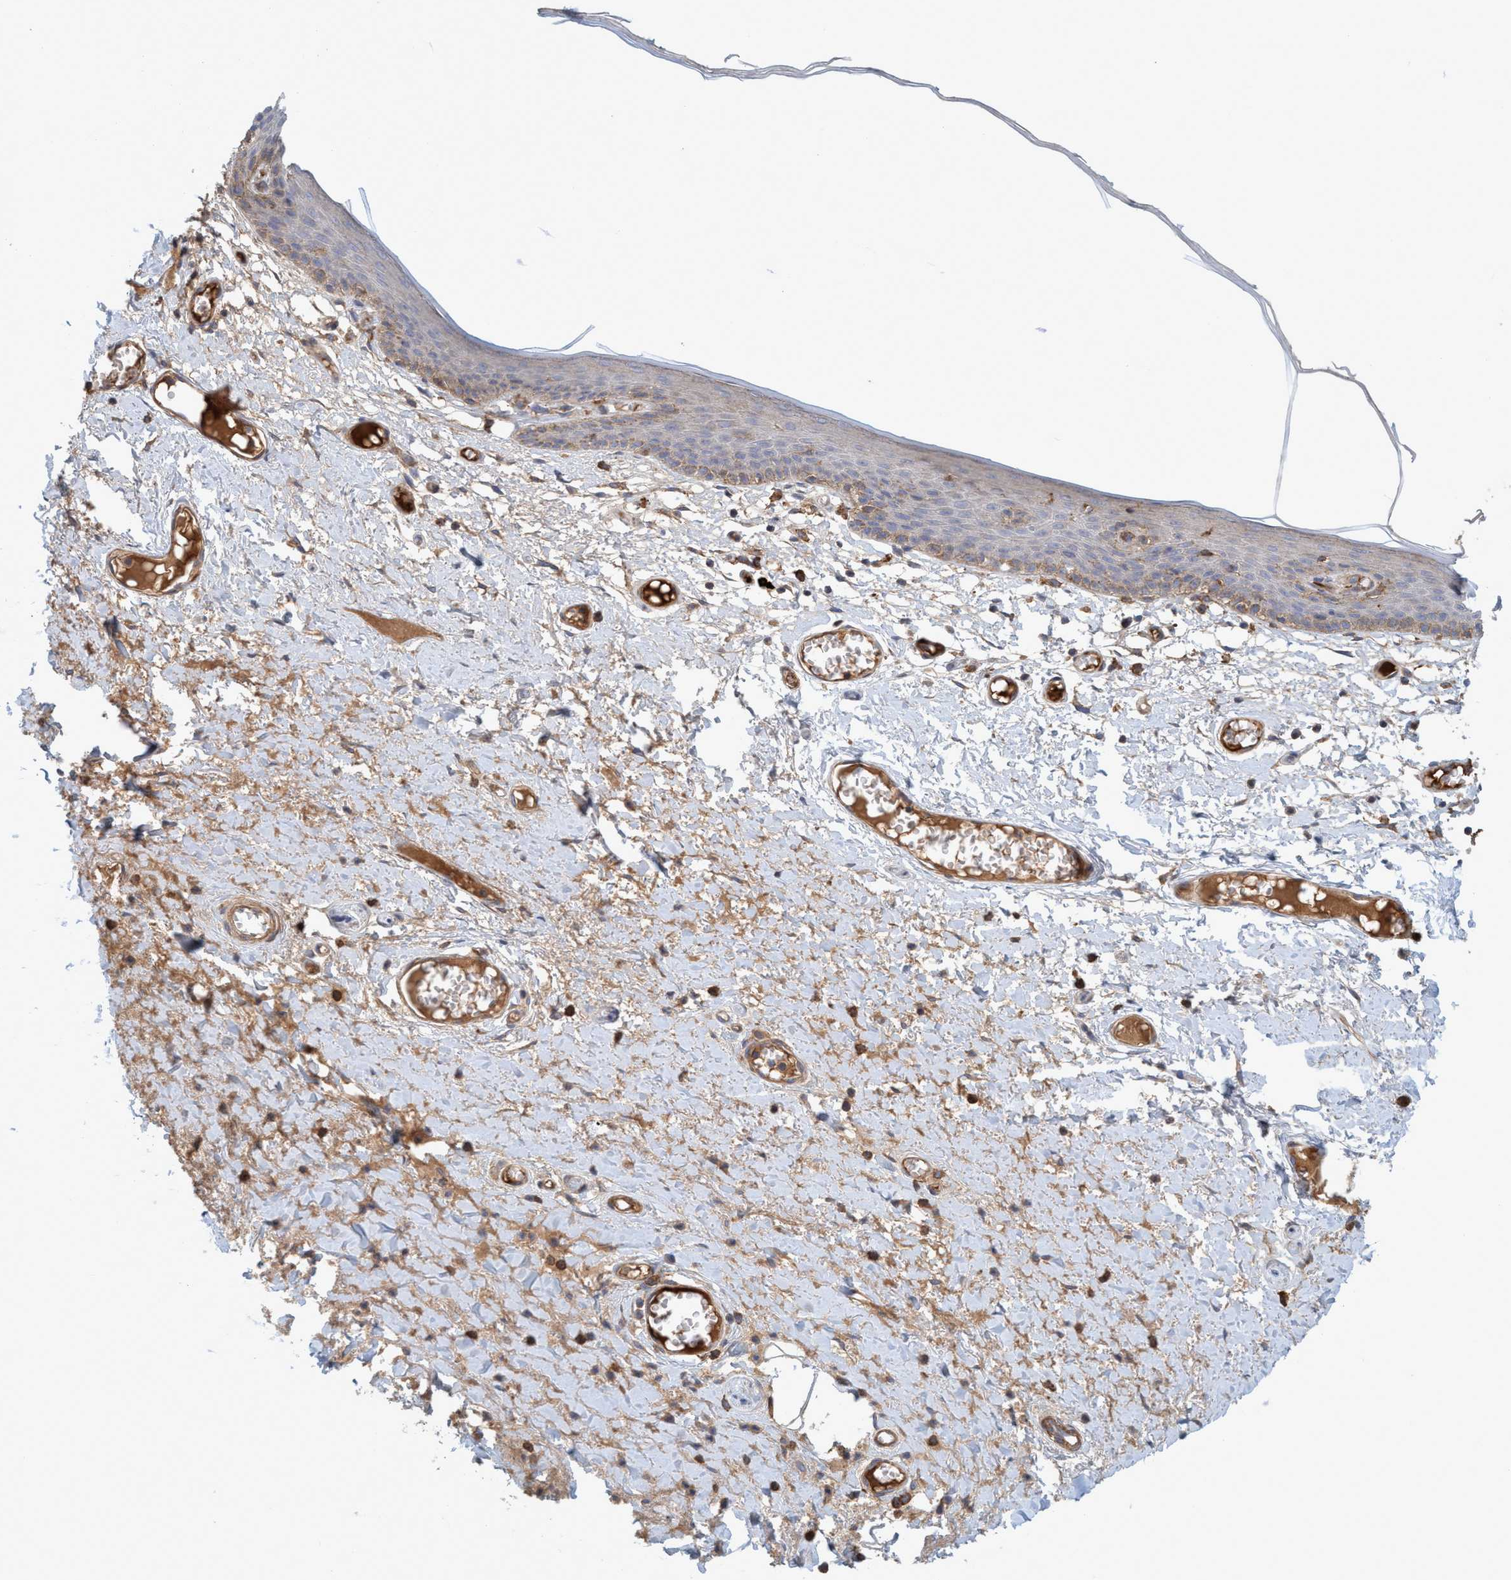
{"staining": {"intensity": "moderate", "quantity": ">75%", "location": "cytoplasmic/membranous"}, "tissue": "skin", "cell_type": "Epidermal cells", "image_type": "normal", "snomed": [{"axis": "morphology", "description": "Normal tissue, NOS"}, {"axis": "topography", "description": "Vulva"}], "caption": "Immunohistochemical staining of normal human skin demonstrates medium levels of moderate cytoplasmic/membranous expression in about >75% of epidermal cells.", "gene": "SPECC1", "patient": {"sex": "female", "age": 54}}